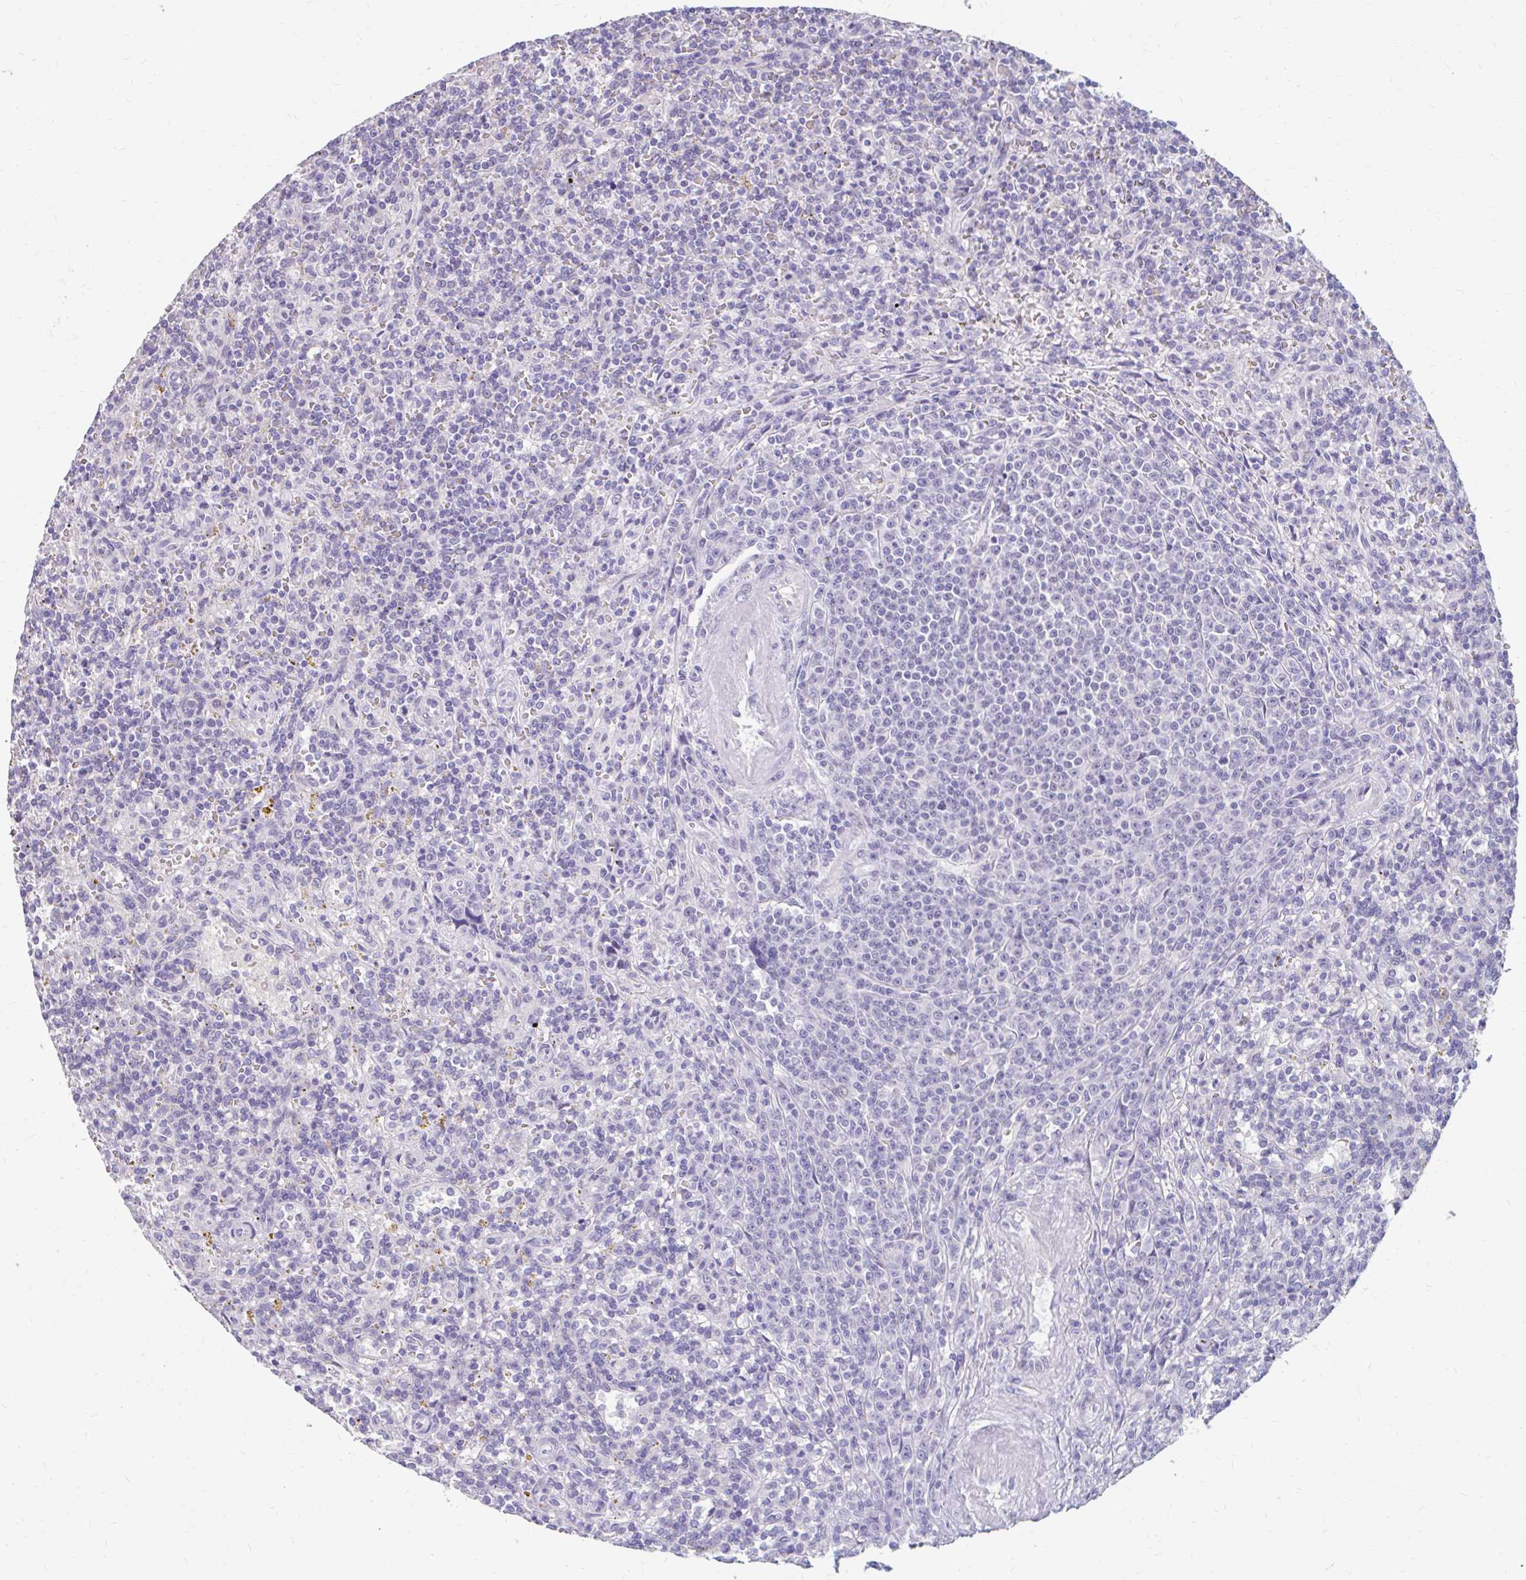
{"staining": {"intensity": "negative", "quantity": "none", "location": "none"}, "tissue": "lymphoma", "cell_type": "Tumor cells", "image_type": "cancer", "snomed": [{"axis": "morphology", "description": "Malignant lymphoma, non-Hodgkin's type, Low grade"}, {"axis": "topography", "description": "Spleen"}], "caption": "Tumor cells show no significant expression in malignant lymphoma, non-Hodgkin's type (low-grade).", "gene": "RGS16", "patient": {"sex": "male", "age": 67}}